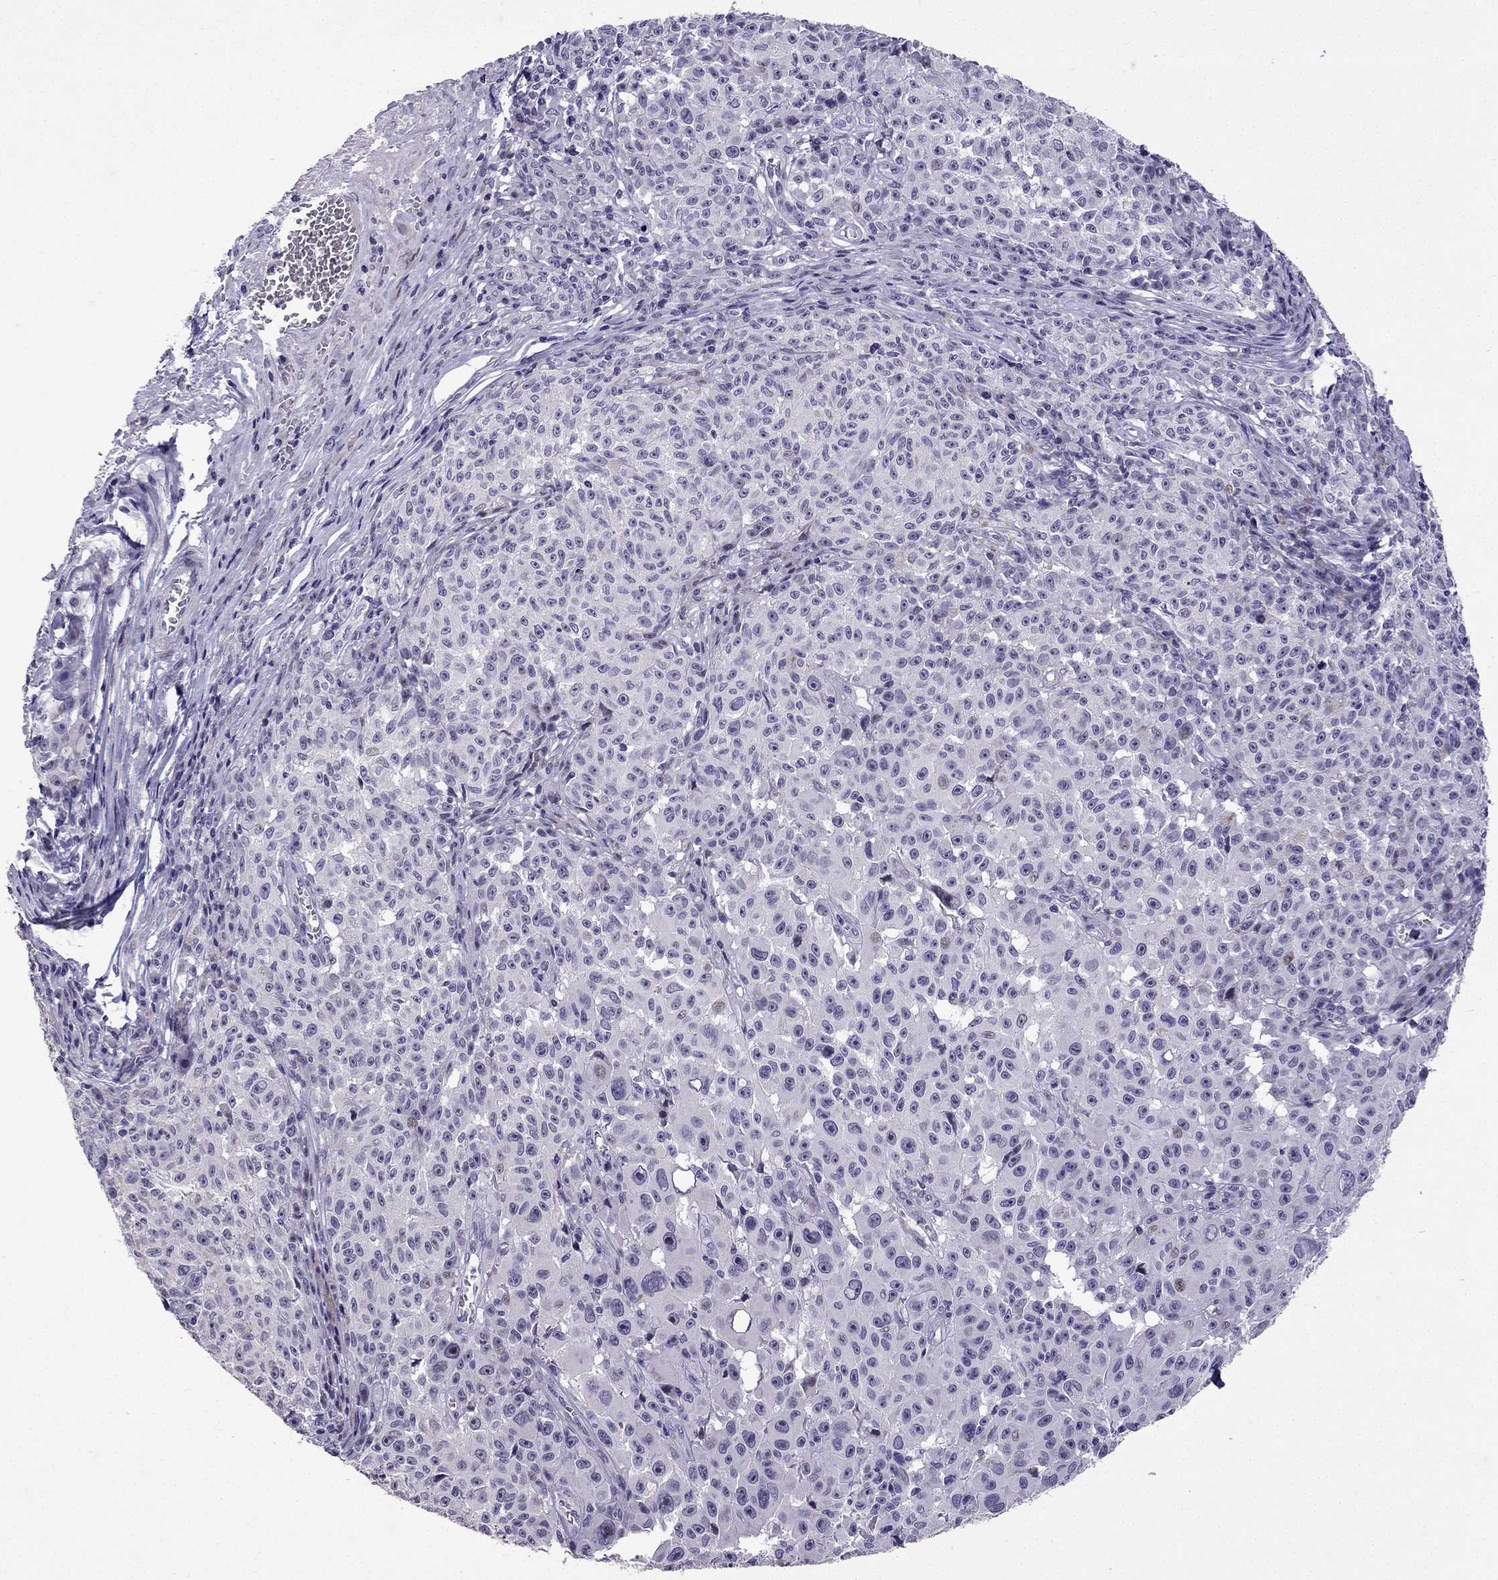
{"staining": {"intensity": "negative", "quantity": "none", "location": "none"}, "tissue": "melanoma", "cell_type": "Tumor cells", "image_type": "cancer", "snomed": [{"axis": "morphology", "description": "Malignant melanoma, NOS"}, {"axis": "topography", "description": "Skin"}], "caption": "The image exhibits no significant positivity in tumor cells of melanoma.", "gene": "TTN", "patient": {"sex": "female", "age": 82}}